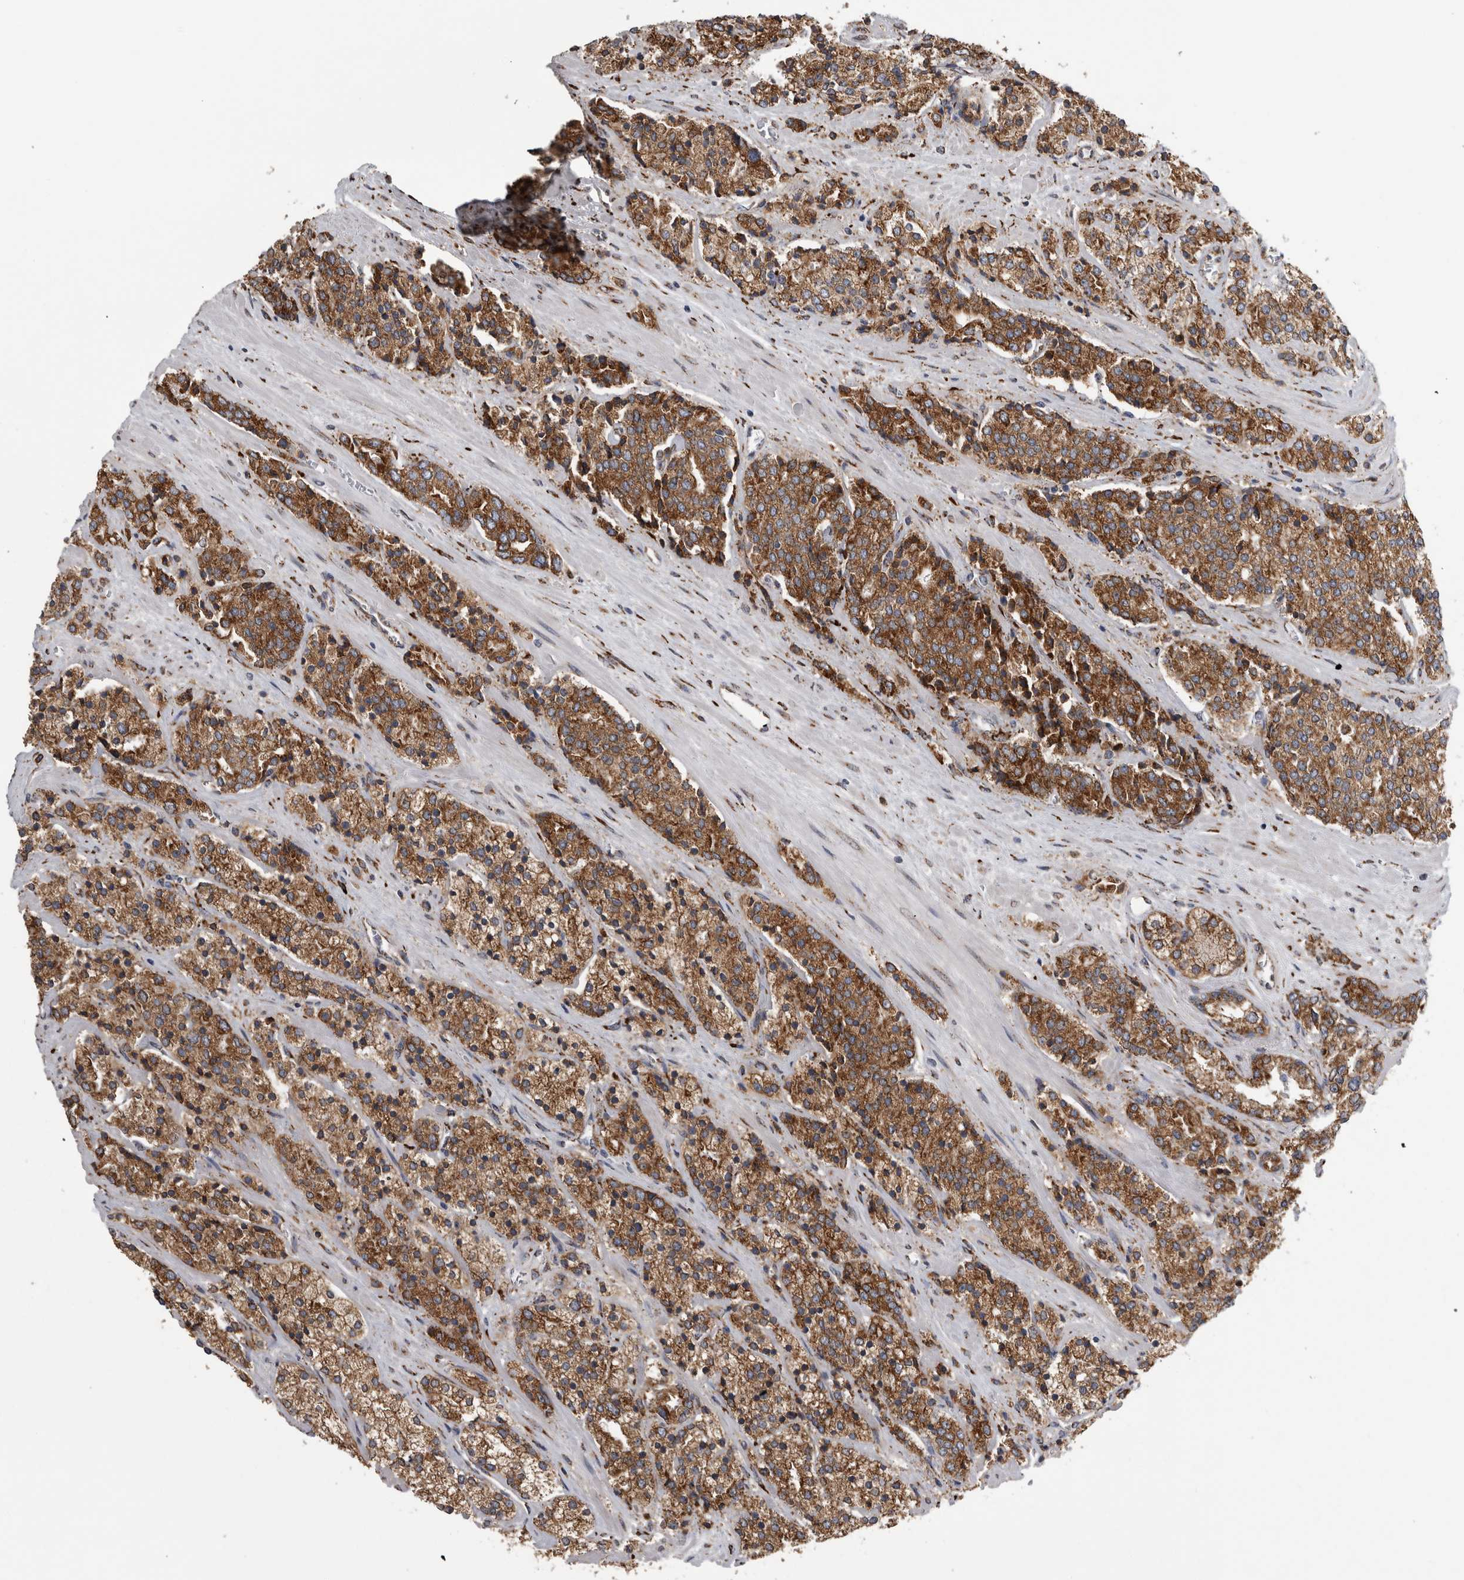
{"staining": {"intensity": "strong", "quantity": ">75%", "location": "cytoplasmic/membranous"}, "tissue": "prostate cancer", "cell_type": "Tumor cells", "image_type": "cancer", "snomed": [{"axis": "morphology", "description": "Adenocarcinoma, High grade"}, {"axis": "topography", "description": "Prostate"}], "caption": "Immunohistochemical staining of prostate adenocarcinoma (high-grade) displays high levels of strong cytoplasmic/membranous expression in about >75% of tumor cells. The protein of interest is shown in brown color, while the nuclei are stained blue.", "gene": "FHIP2B", "patient": {"sex": "male", "age": 71}}